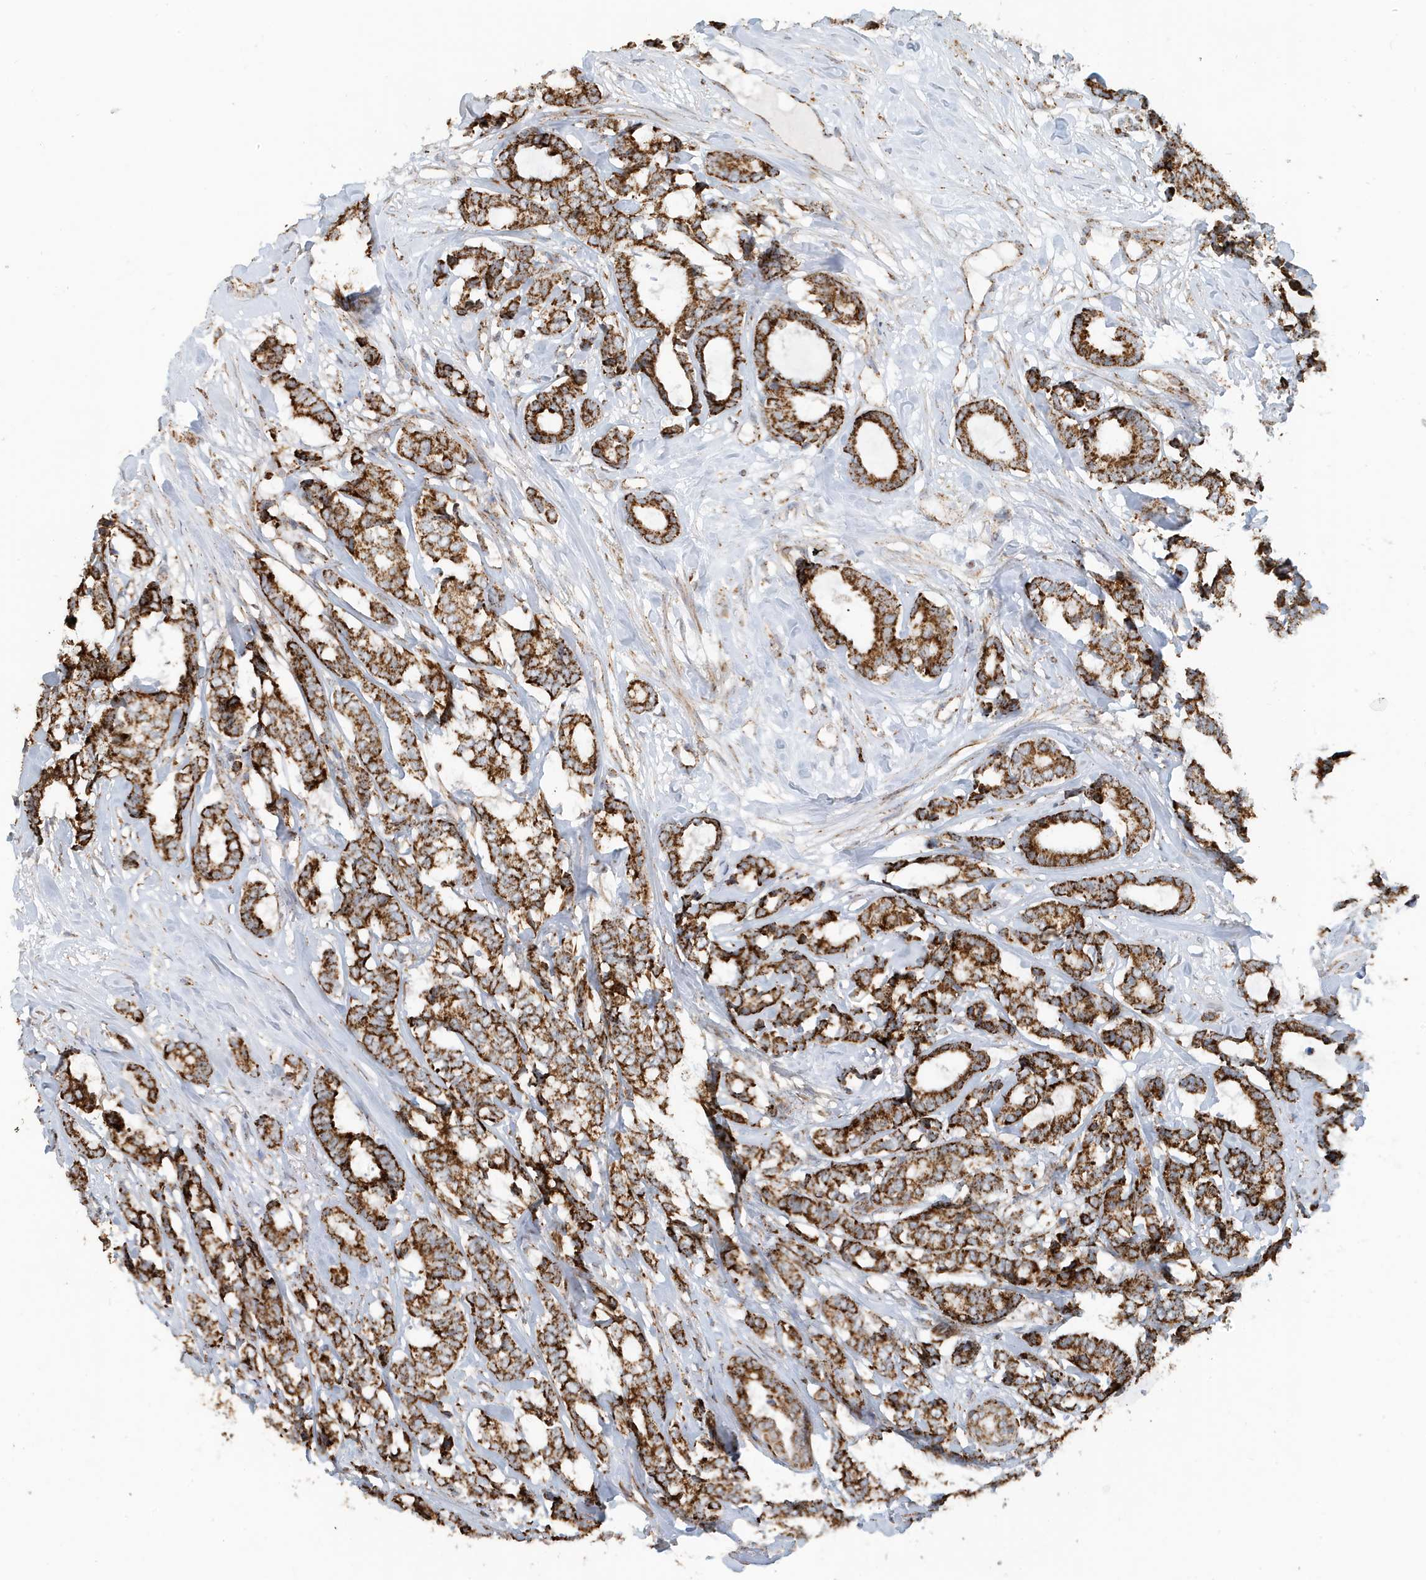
{"staining": {"intensity": "strong", "quantity": ">75%", "location": "cytoplasmic/membranous"}, "tissue": "breast cancer", "cell_type": "Tumor cells", "image_type": "cancer", "snomed": [{"axis": "morphology", "description": "Duct carcinoma"}, {"axis": "topography", "description": "Breast"}], "caption": "Breast cancer (invasive ductal carcinoma) stained with a protein marker reveals strong staining in tumor cells.", "gene": "MAN1A1", "patient": {"sex": "female", "age": 87}}